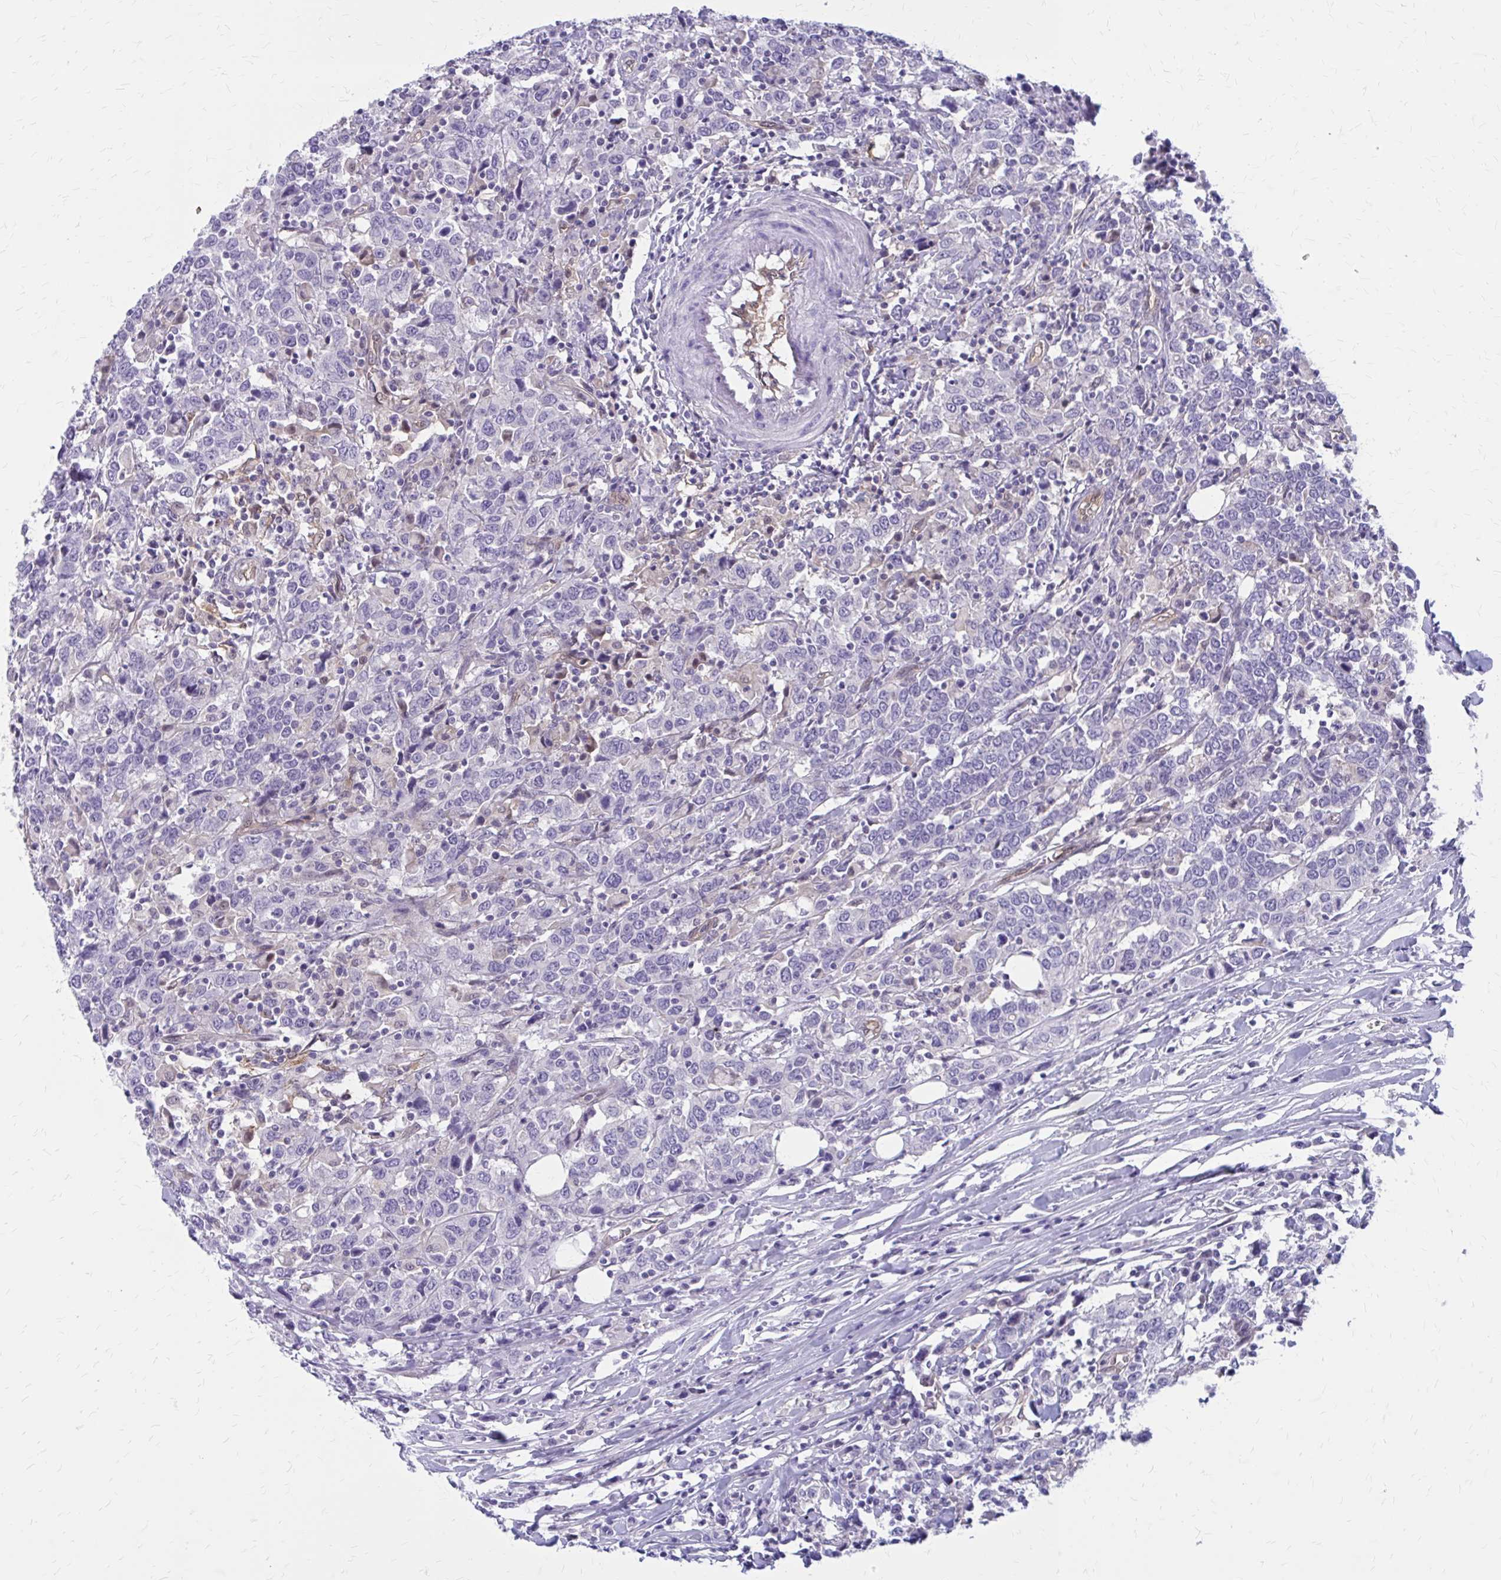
{"staining": {"intensity": "negative", "quantity": "none", "location": "none"}, "tissue": "urothelial cancer", "cell_type": "Tumor cells", "image_type": "cancer", "snomed": [{"axis": "morphology", "description": "Urothelial carcinoma, High grade"}, {"axis": "topography", "description": "Urinary bladder"}], "caption": "Immunohistochemistry (IHC) of urothelial cancer reveals no expression in tumor cells.", "gene": "CLIC2", "patient": {"sex": "male", "age": 61}}